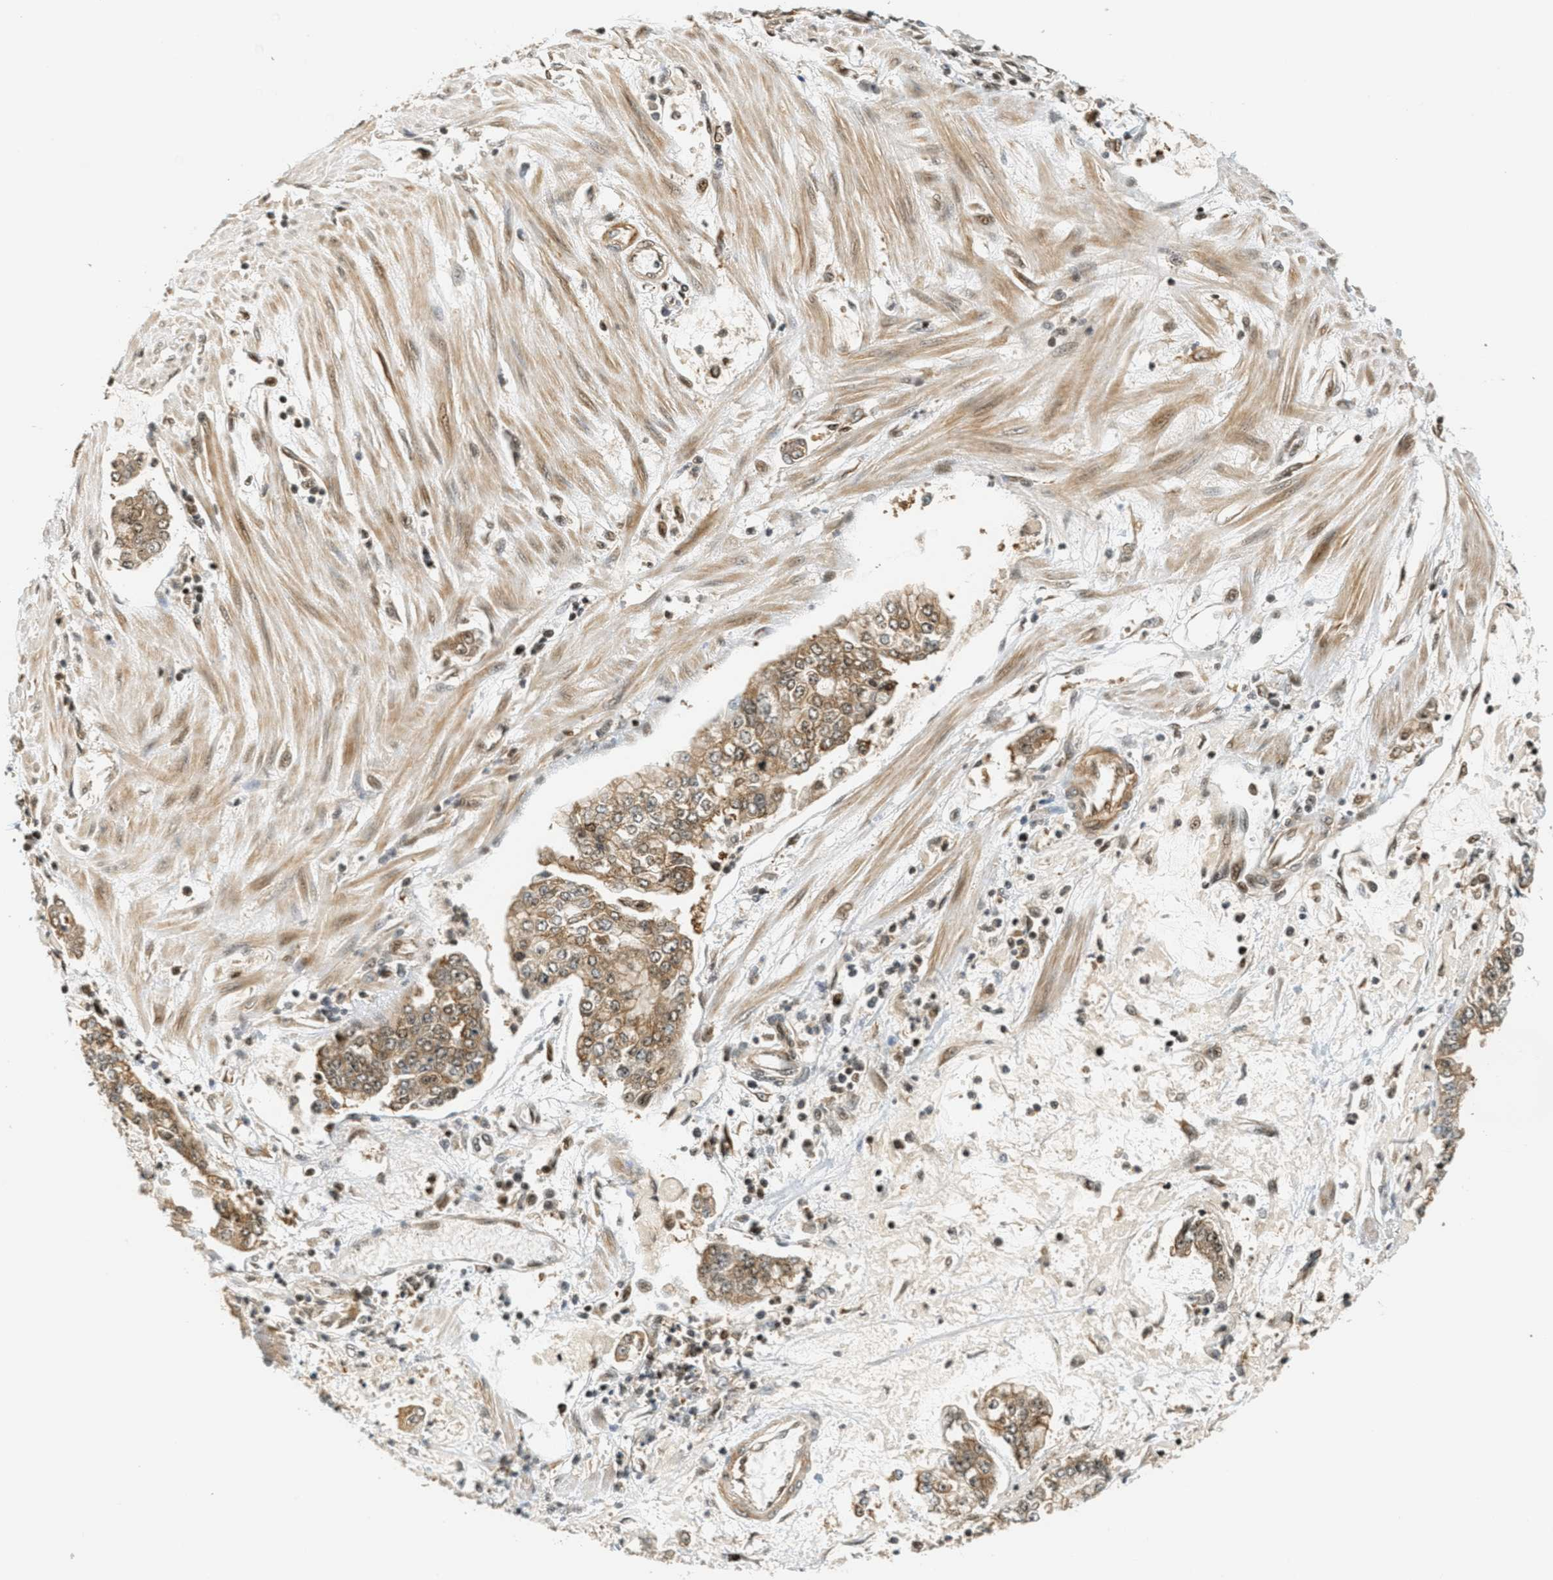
{"staining": {"intensity": "moderate", "quantity": ">75%", "location": "cytoplasmic/membranous"}, "tissue": "stomach cancer", "cell_type": "Tumor cells", "image_type": "cancer", "snomed": [{"axis": "morphology", "description": "Adenocarcinoma, NOS"}, {"axis": "topography", "description": "Stomach"}], "caption": "Protein positivity by IHC exhibits moderate cytoplasmic/membranous positivity in about >75% of tumor cells in stomach adenocarcinoma.", "gene": "FOXM1", "patient": {"sex": "male", "age": 76}}